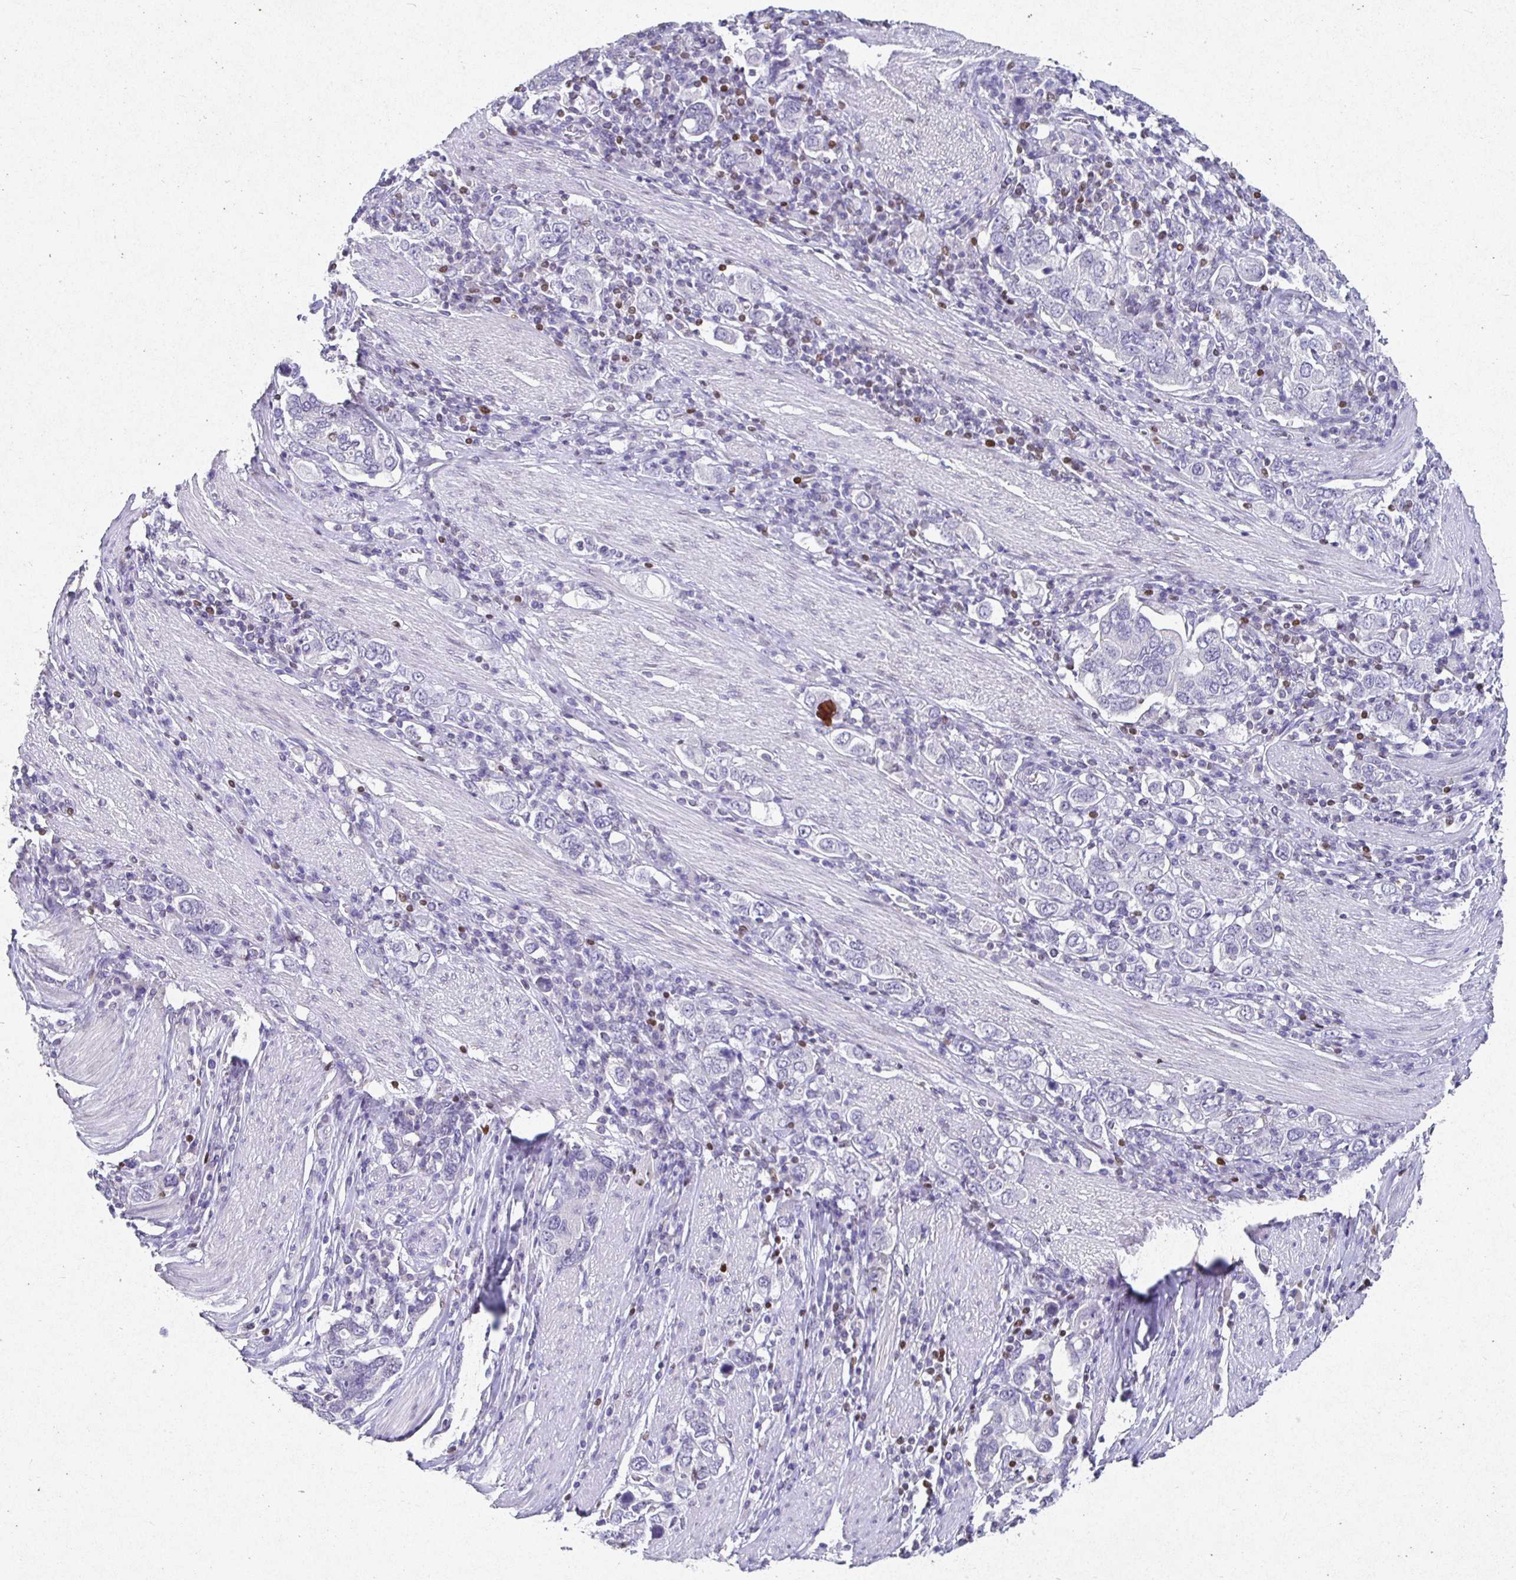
{"staining": {"intensity": "negative", "quantity": "none", "location": "none"}, "tissue": "stomach cancer", "cell_type": "Tumor cells", "image_type": "cancer", "snomed": [{"axis": "morphology", "description": "Adenocarcinoma, NOS"}, {"axis": "topography", "description": "Stomach, upper"}, {"axis": "topography", "description": "Stomach"}], "caption": "Tumor cells are negative for brown protein staining in stomach cancer. Brightfield microscopy of immunohistochemistry (IHC) stained with DAB (3,3'-diaminobenzidine) (brown) and hematoxylin (blue), captured at high magnification.", "gene": "SATB1", "patient": {"sex": "male", "age": 62}}